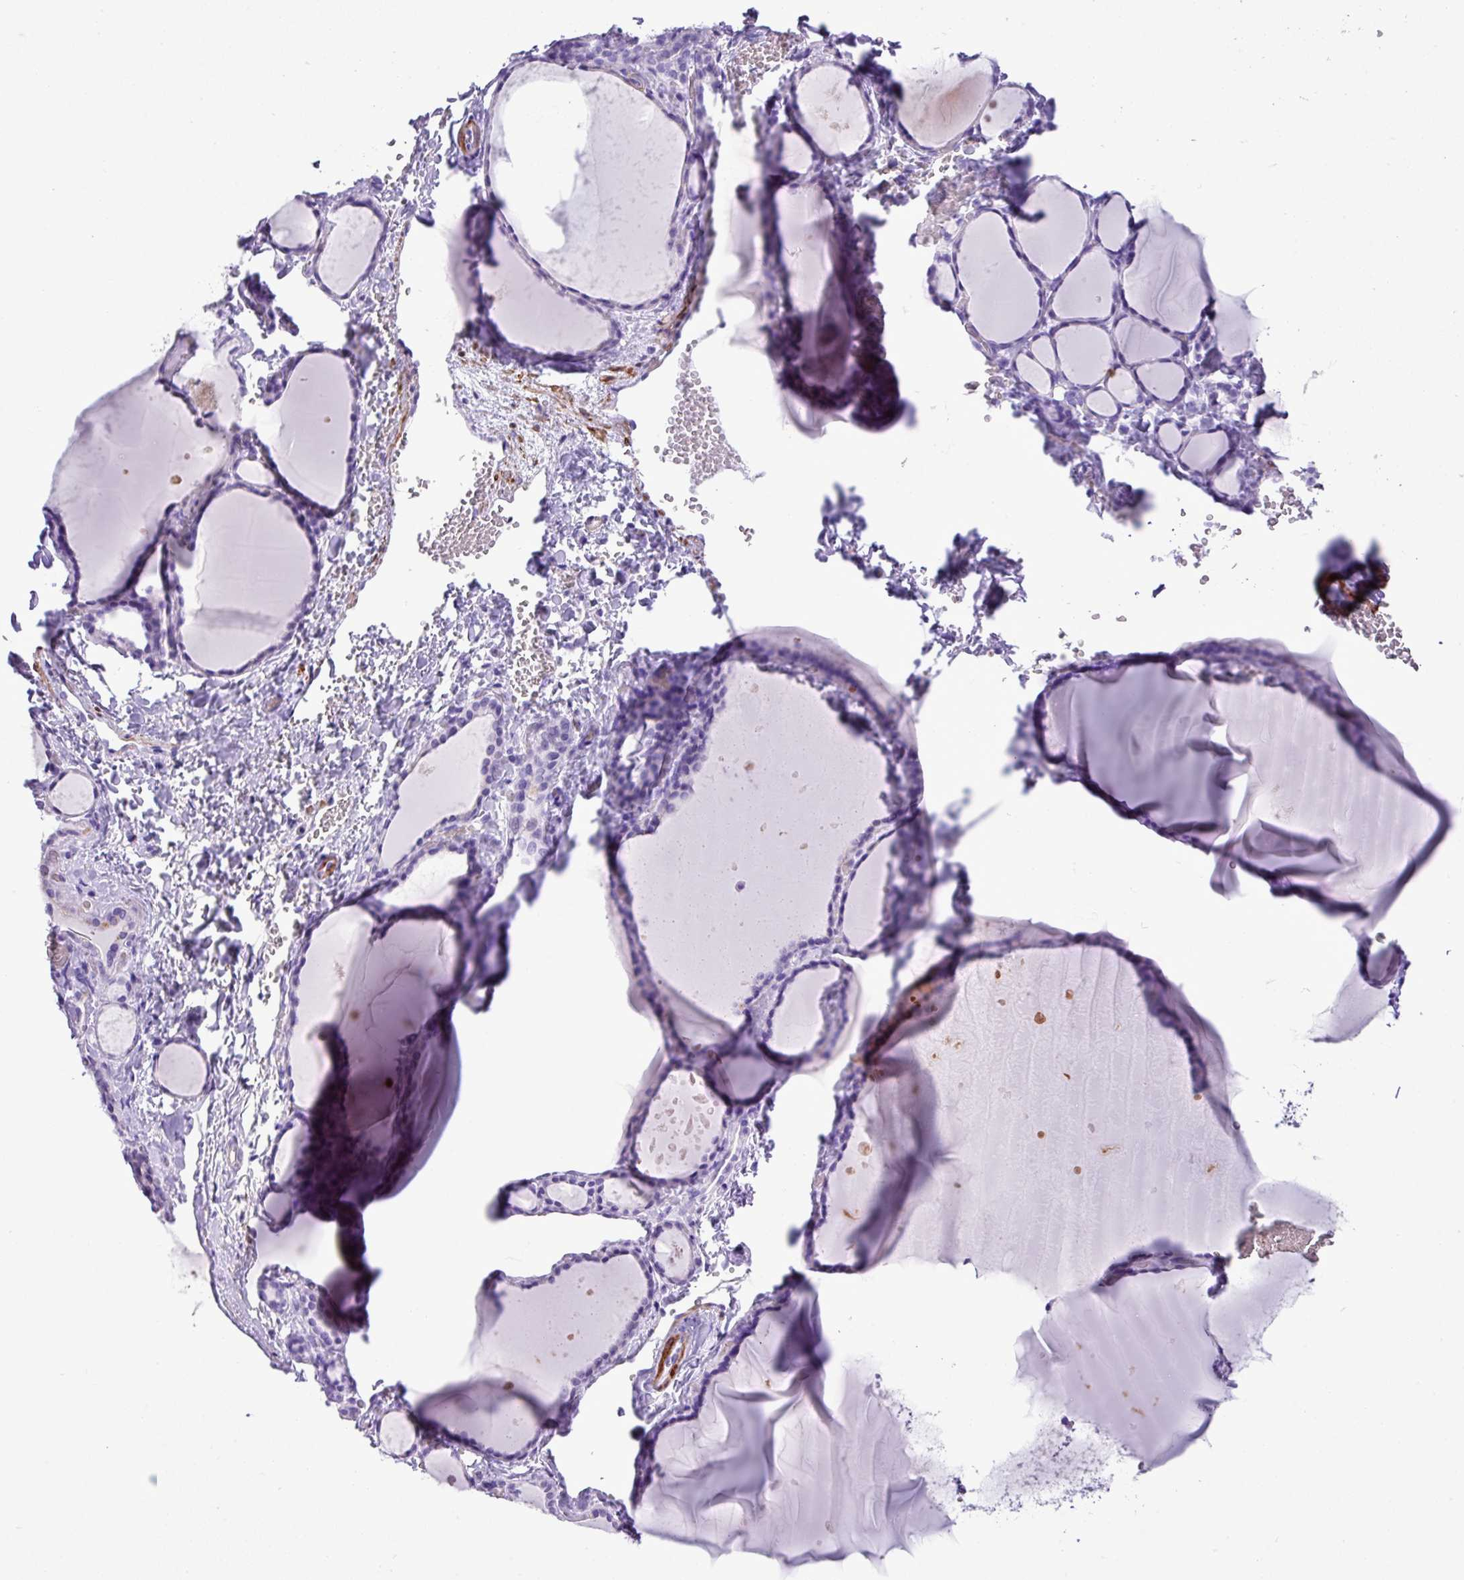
{"staining": {"intensity": "negative", "quantity": "none", "location": "none"}, "tissue": "thyroid gland", "cell_type": "Glandular cells", "image_type": "normal", "snomed": [{"axis": "morphology", "description": "Normal tissue, NOS"}, {"axis": "topography", "description": "Thyroid gland"}], "caption": "Glandular cells show no significant protein positivity in normal thyroid gland. The staining was performed using DAB to visualize the protein expression in brown, while the nuclei were stained in blue with hematoxylin (Magnification: 20x).", "gene": "ZSCAN5A", "patient": {"sex": "female", "age": 49}}